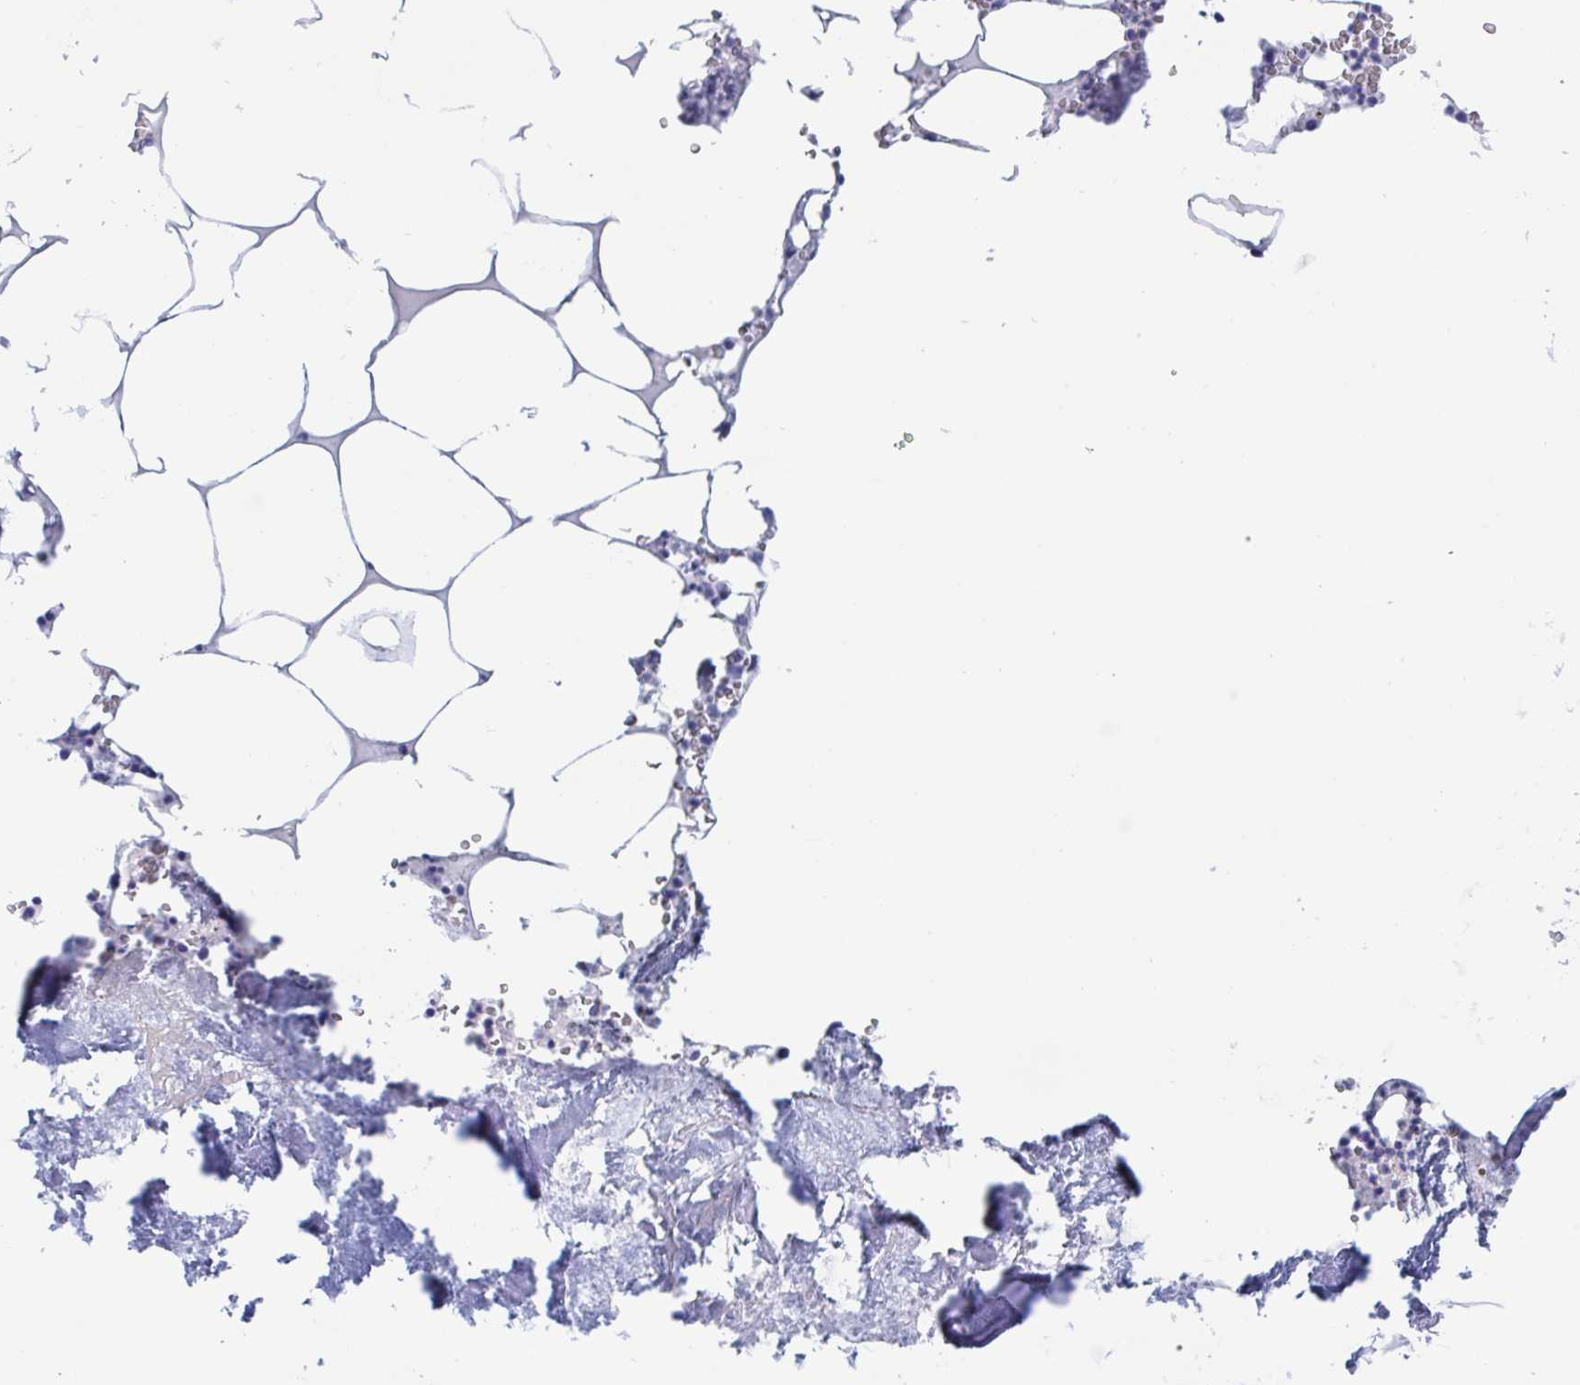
{"staining": {"intensity": "negative", "quantity": "none", "location": "none"}, "tissue": "bone marrow", "cell_type": "Hematopoietic cells", "image_type": "normal", "snomed": [{"axis": "morphology", "description": "Normal tissue, NOS"}, {"axis": "topography", "description": "Bone marrow"}], "caption": "Histopathology image shows no protein expression in hematopoietic cells of unremarkable bone marrow.", "gene": "CDX4", "patient": {"sex": "male", "age": 54}}